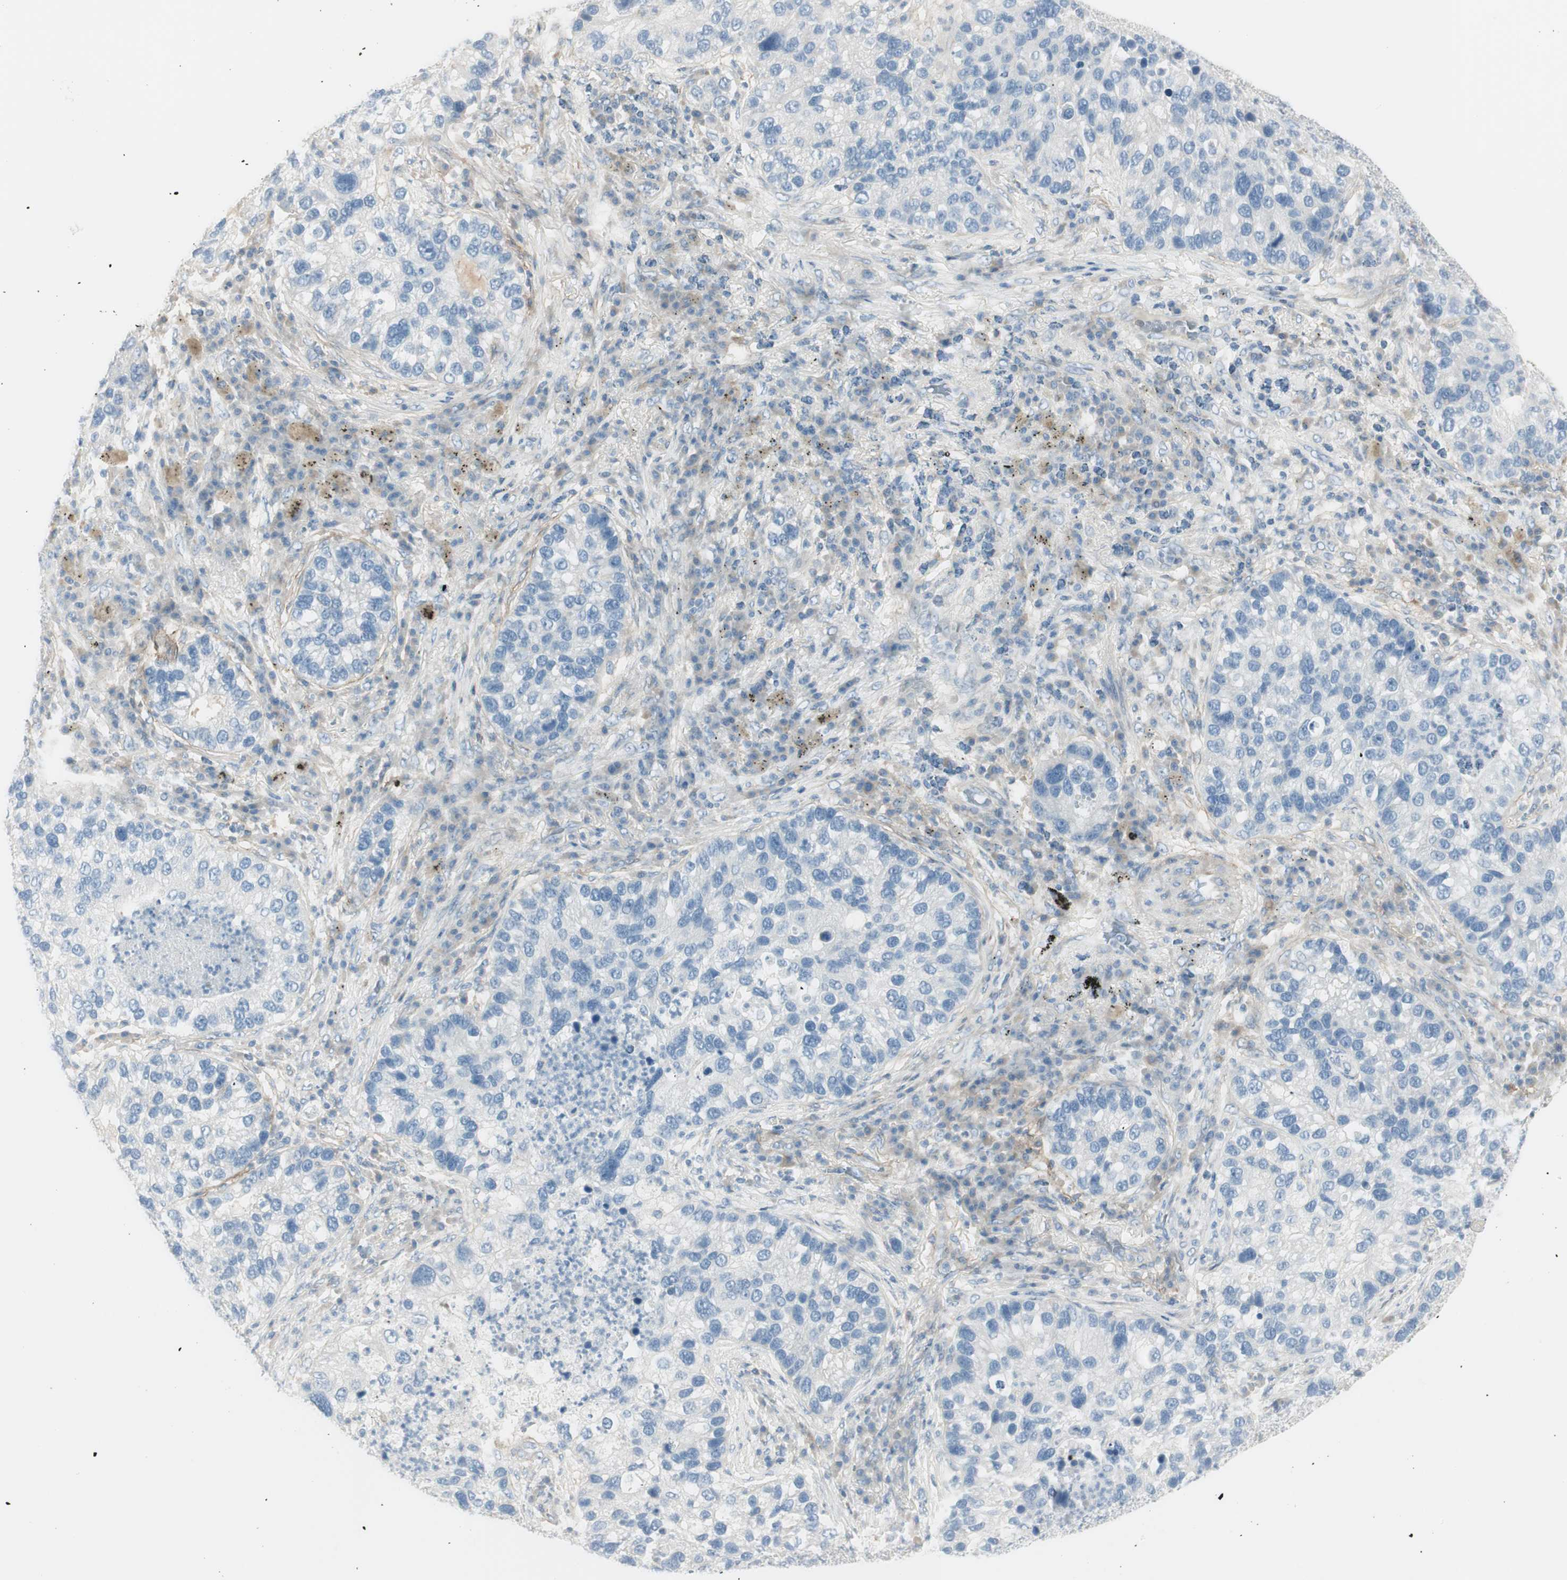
{"staining": {"intensity": "negative", "quantity": "none", "location": "none"}, "tissue": "lung cancer", "cell_type": "Tumor cells", "image_type": "cancer", "snomed": [{"axis": "morphology", "description": "Normal tissue, NOS"}, {"axis": "morphology", "description": "Adenocarcinoma, NOS"}, {"axis": "topography", "description": "Bronchus"}, {"axis": "topography", "description": "Lung"}], "caption": "Tumor cells are negative for protein expression in human lung adenocarcinoma.", "gene": "CACNA2D1", "patient": {"sex": "male", "age": 54}}